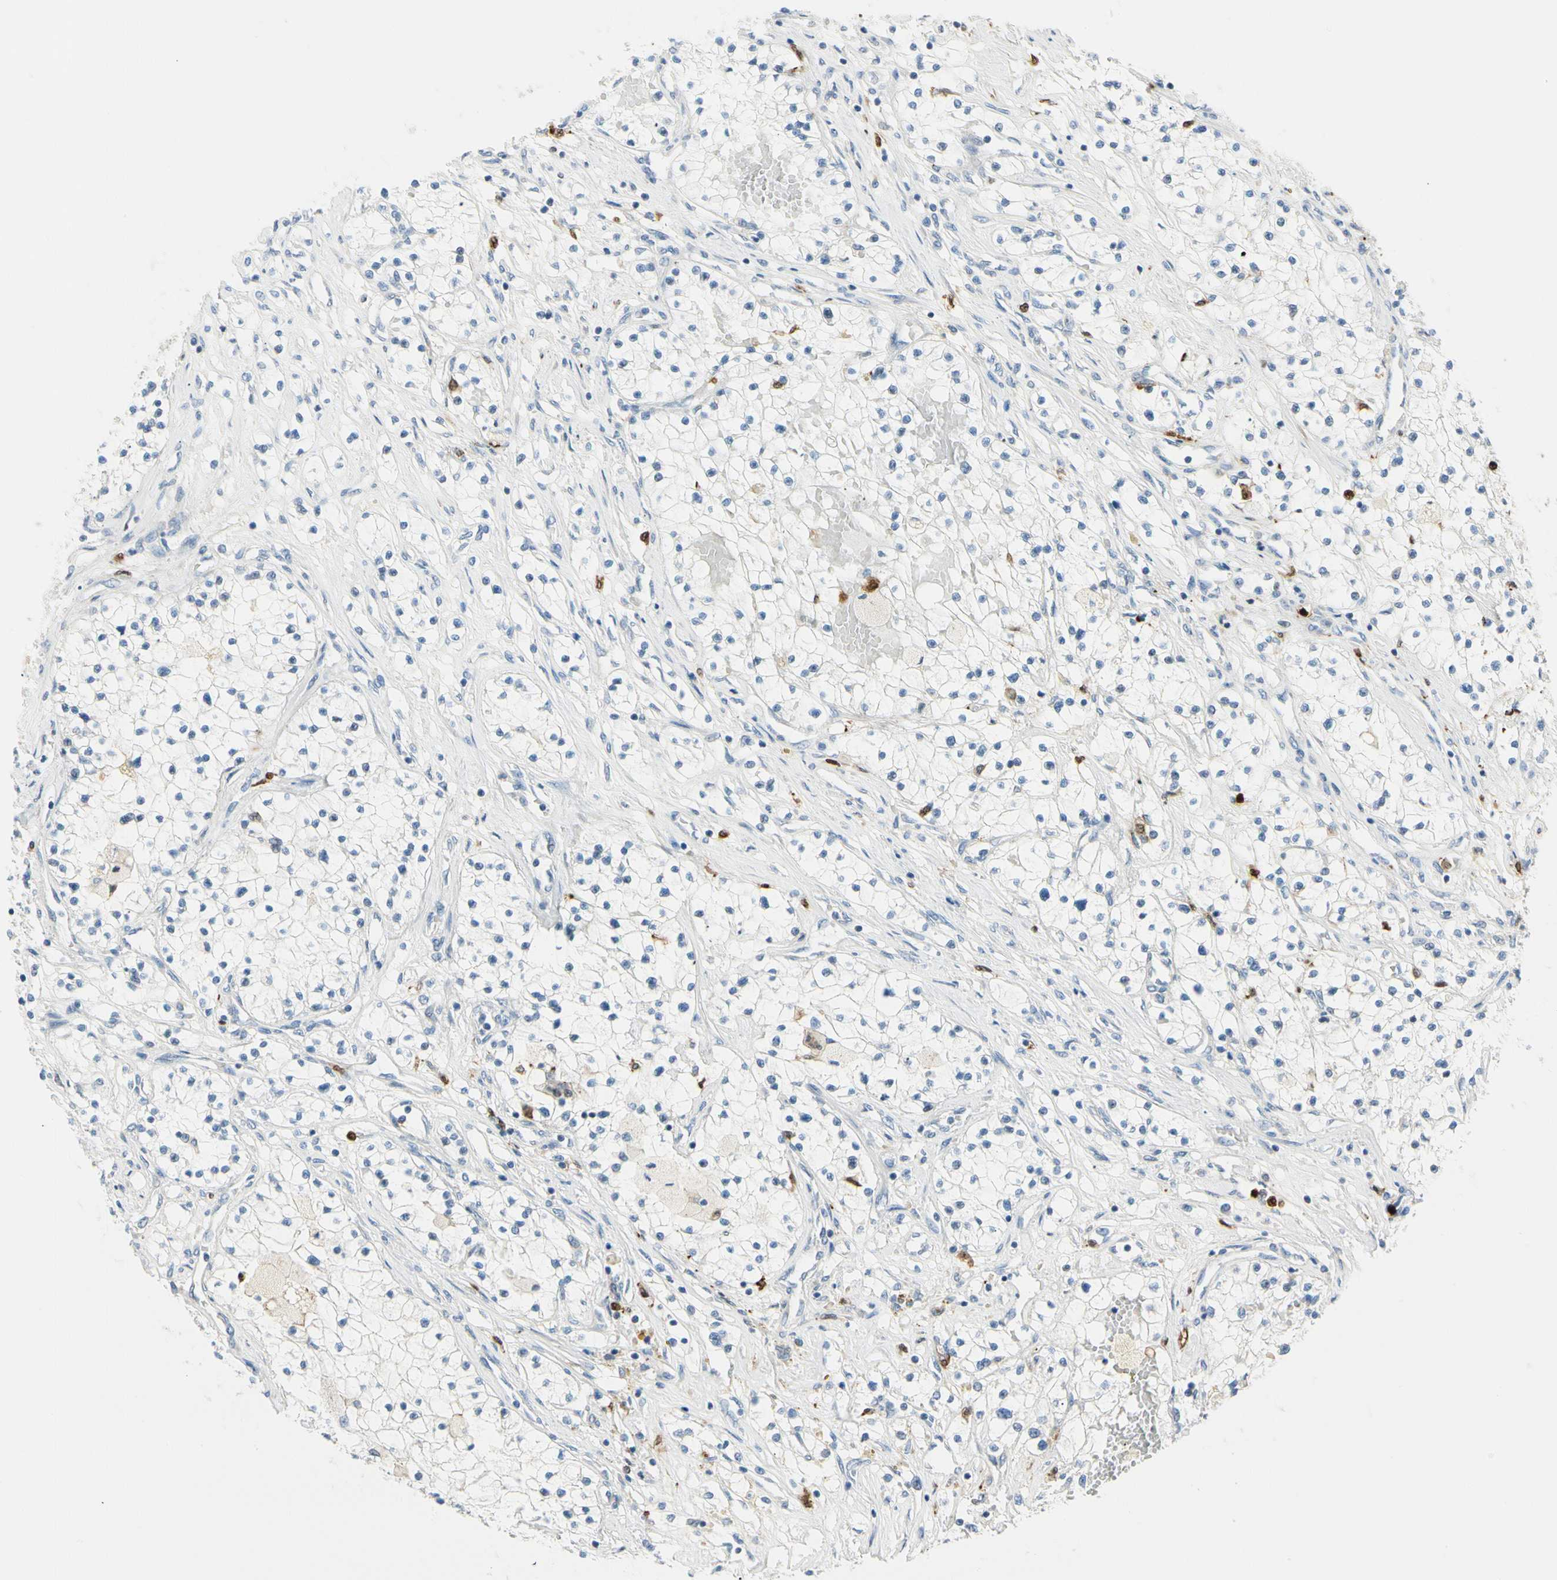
{"staining": {"intensity": "negative", "quantity": "none", "location": "none"}, "tissue": "renal cancer", "cell_type": "Tumor cells", "image_type": "cancer", "snomed": [{"axis": "morphology", "description": "Adenocarcinoma, NOS"}, {"axis": "topography", "description": "Kidney"}], "caption": "IHC photomicrograph of human renal adenocarcinoma stained for a protein (brown), which reveals no expression in tumor cells.", "gene": "TRAF5", "patient": {"sex": "male", "age": 68}}